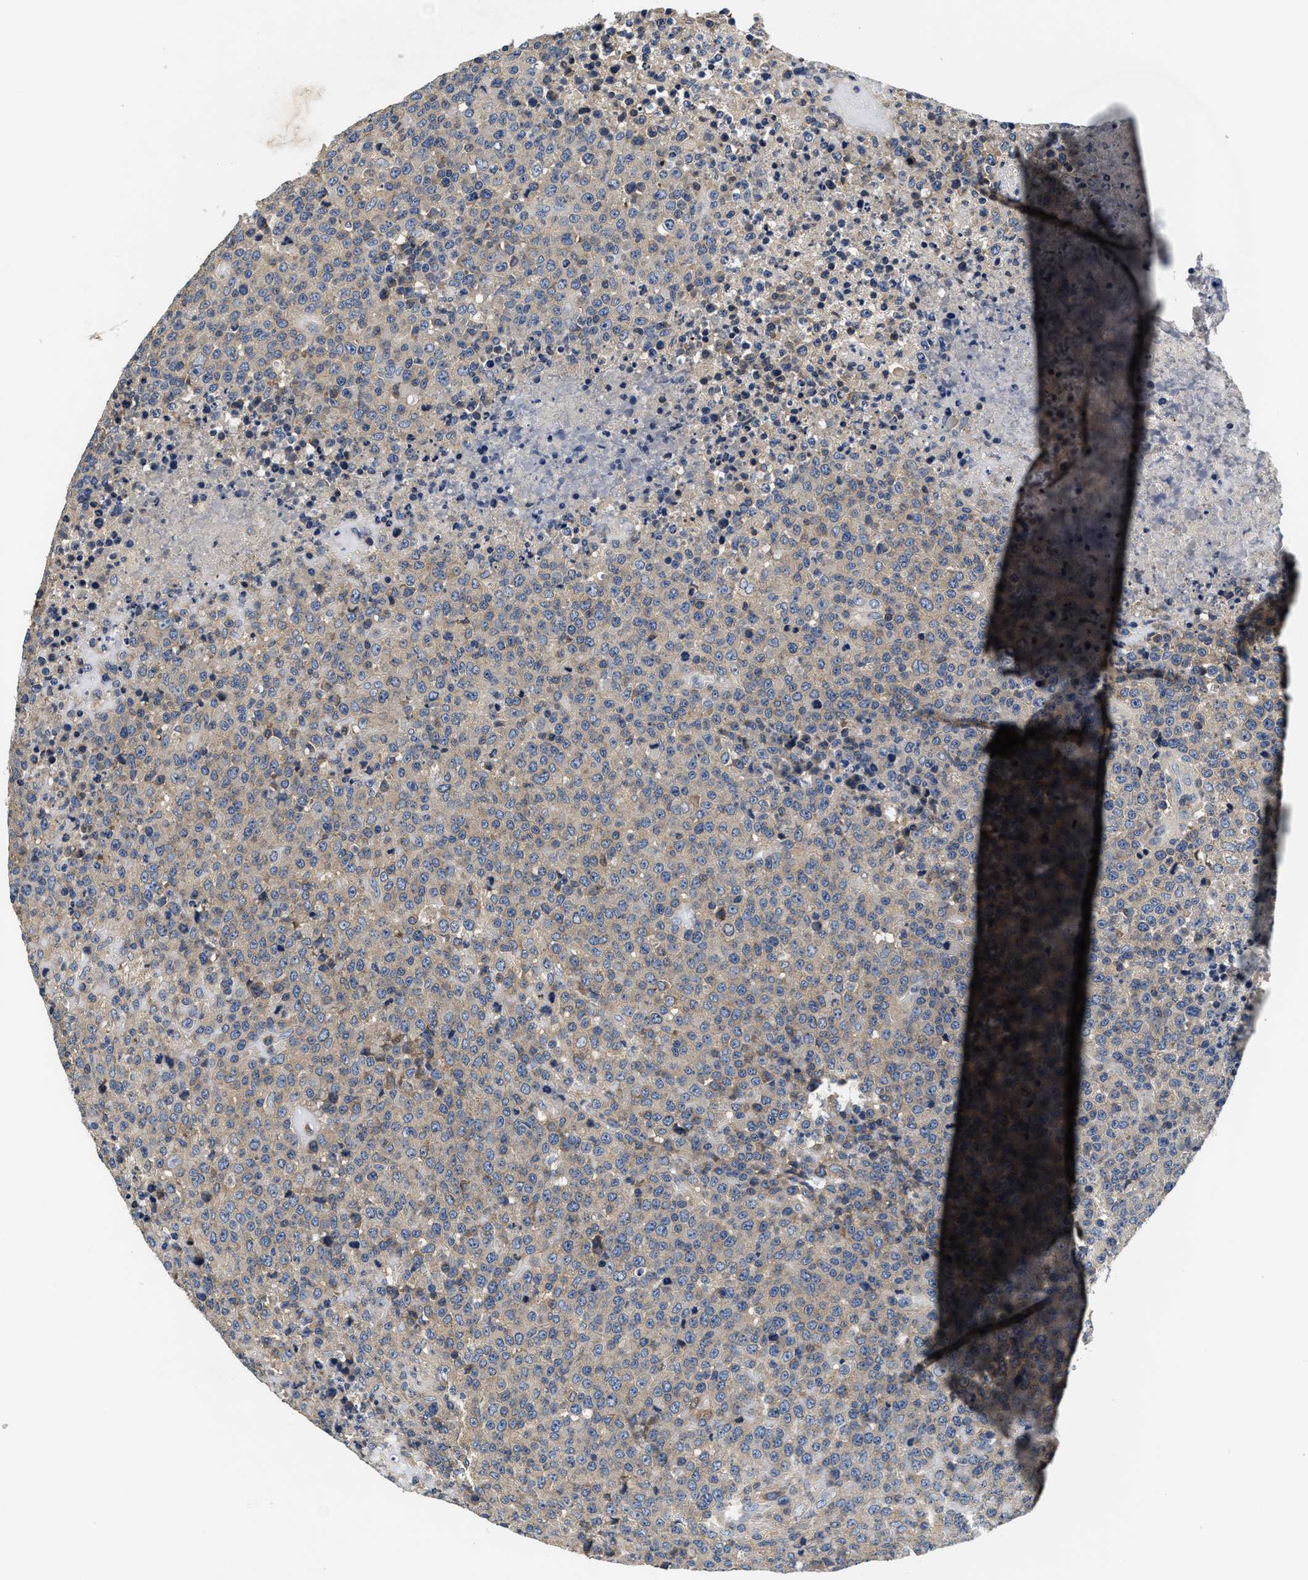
{"staining": {"intensity": "weak", "quantity": "<25%", "location": "cytoplasmic/membranous"}, "tissue": "lymphoma", "cell_type": "Tumor cells", "image_type": "cancer", "snomed": [{"axis": "morphology", "description": "Malignant lymphoma, non-Hodgkin's type, High grade"}, {"axis": "topography", "description": "Lymph node"}], "caption": "The image displays no staining of tumor cells in lymphoma.", "gene": "ANKIB1", "patient": {"sex": "male", "age": 13}}